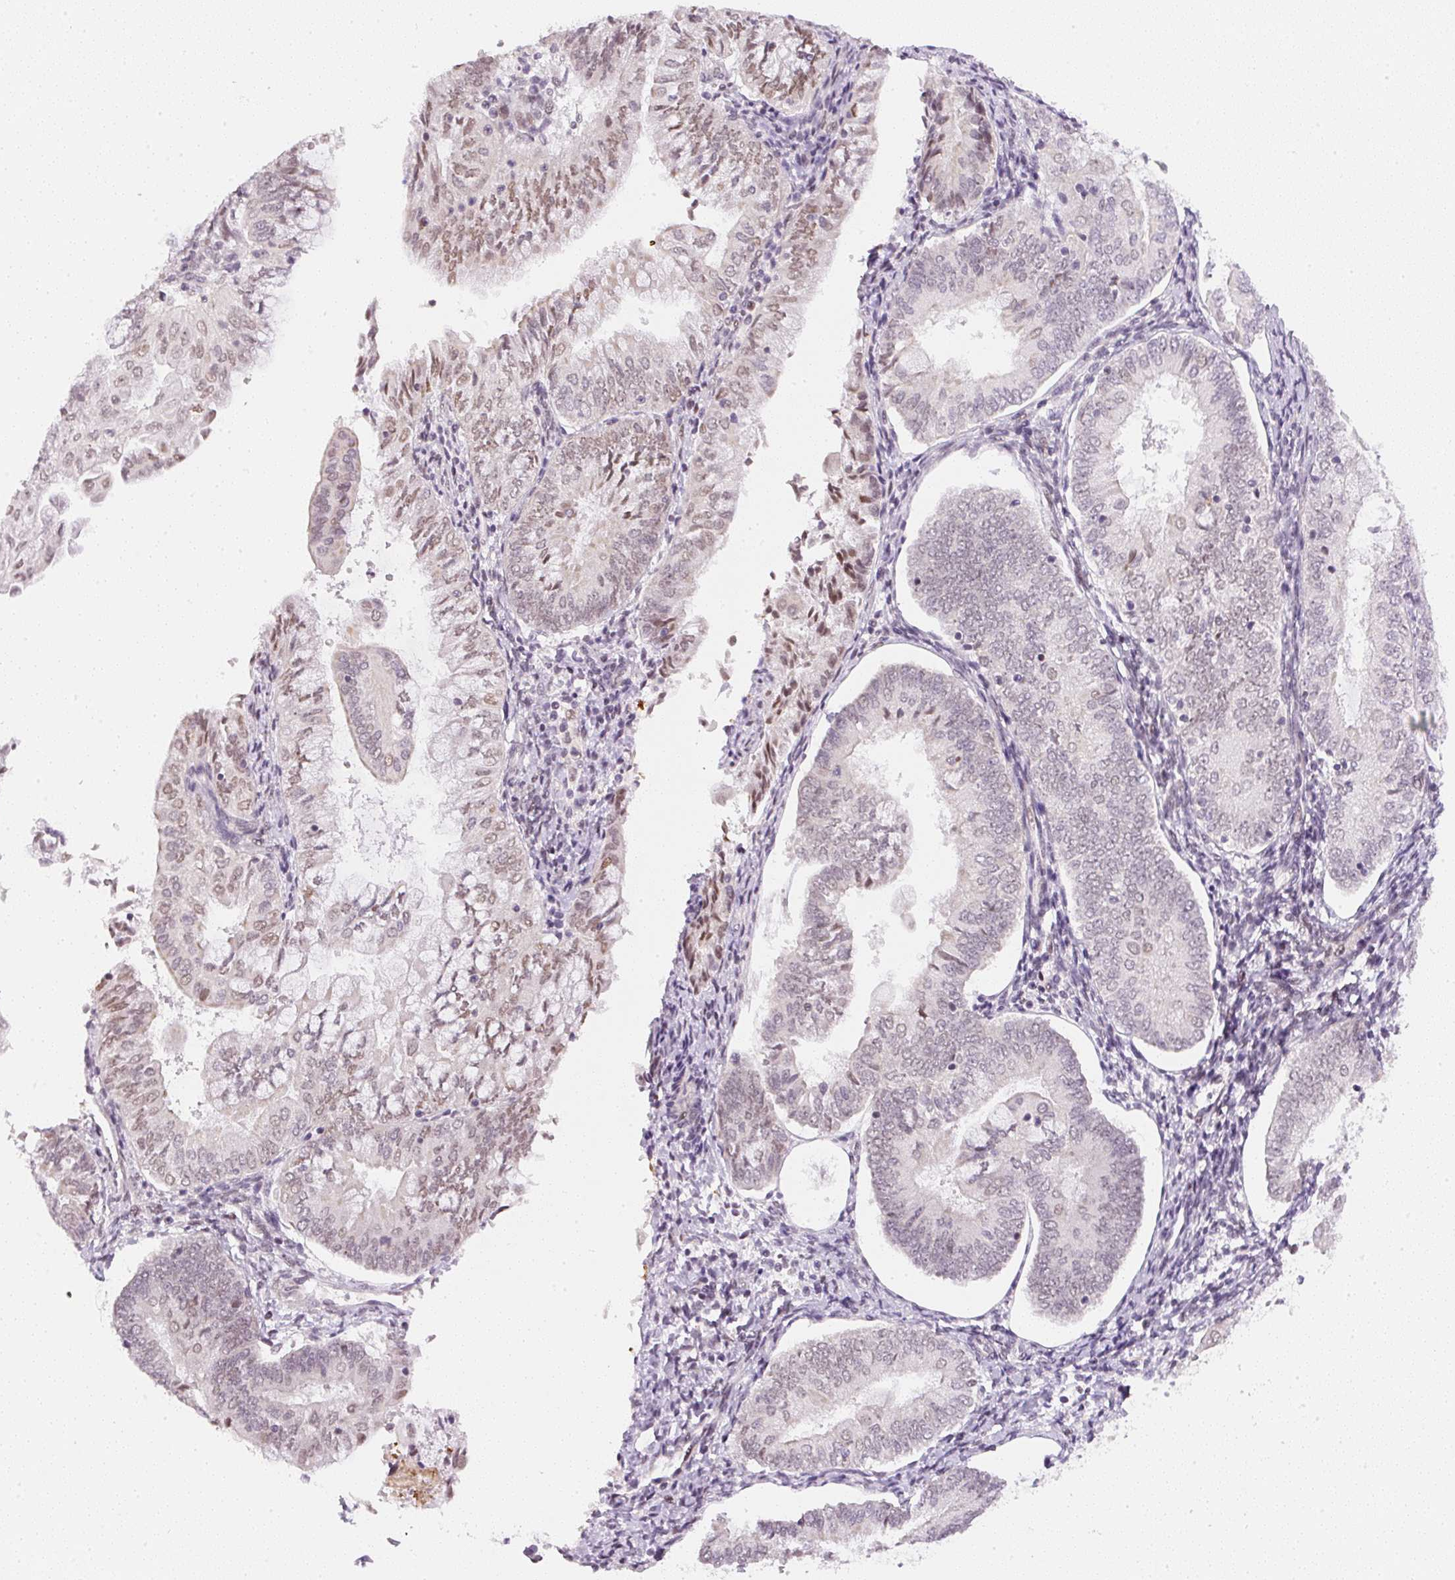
{"staining": {"intensity": "moderate", "quantity": "25%-75%", "location": "nuclear"}, "tissue": "endometrial cancer", "cell_type": "Tumor cells", "image_type": "cancer", "snomed": [{"axis": "morphology", "description": "Adenocarcinoma, NOS"}, {"axis": "topography", "description": "Endometrium"}], "caption": "The histopathology image reveals immunohistochemical staining of adenocarcinoma (endometrial). There is moderate nuclear expression is present in approximately 25%-75% of tumor cells.", "gene": "DPPA4", "patient": {"sex": "female", "age": 55}}